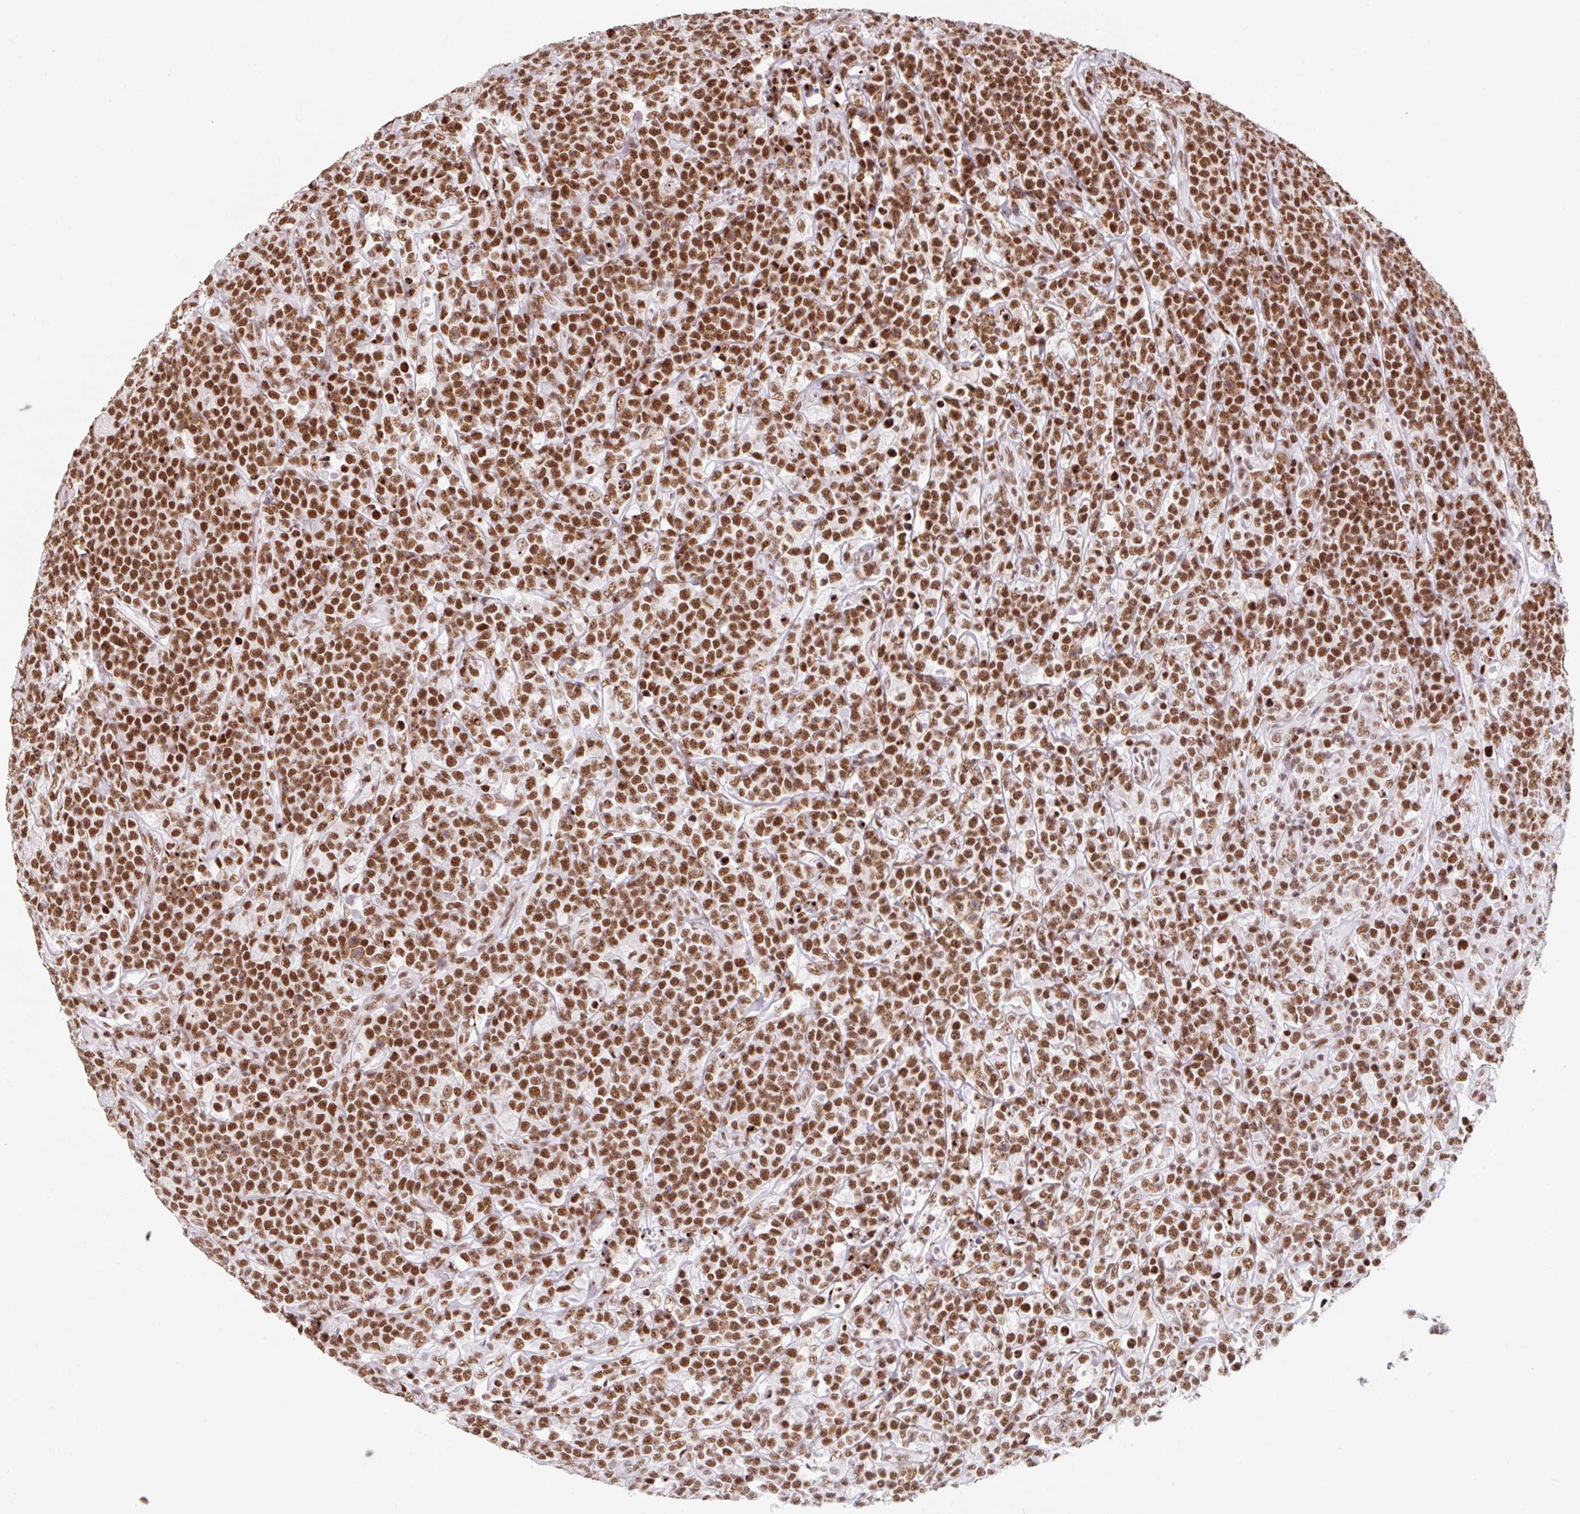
{"staining": {"intensity": "strong", "quantity": ">75%", "location": "nuclear"}, "tissue": "lymphoma", "cell_type": "Tumor cells", "image_type": "cancer", "snomed": [{"axis": "morphology", "description": "Malignant lymphoma, non-Hodgkin's type, High grade"}, {"axis": "topography", "description": "Small intestine"}], "caption": "This image demonstrates immunohistochemistry staining of human malignant lymphoma, non-Hodgkin's type (high-grade), with high strong nuclear staining in approximately >75% of tumor cells.", "gene": "SRSF10", "patient": {"sex": "male", "age": 8}}